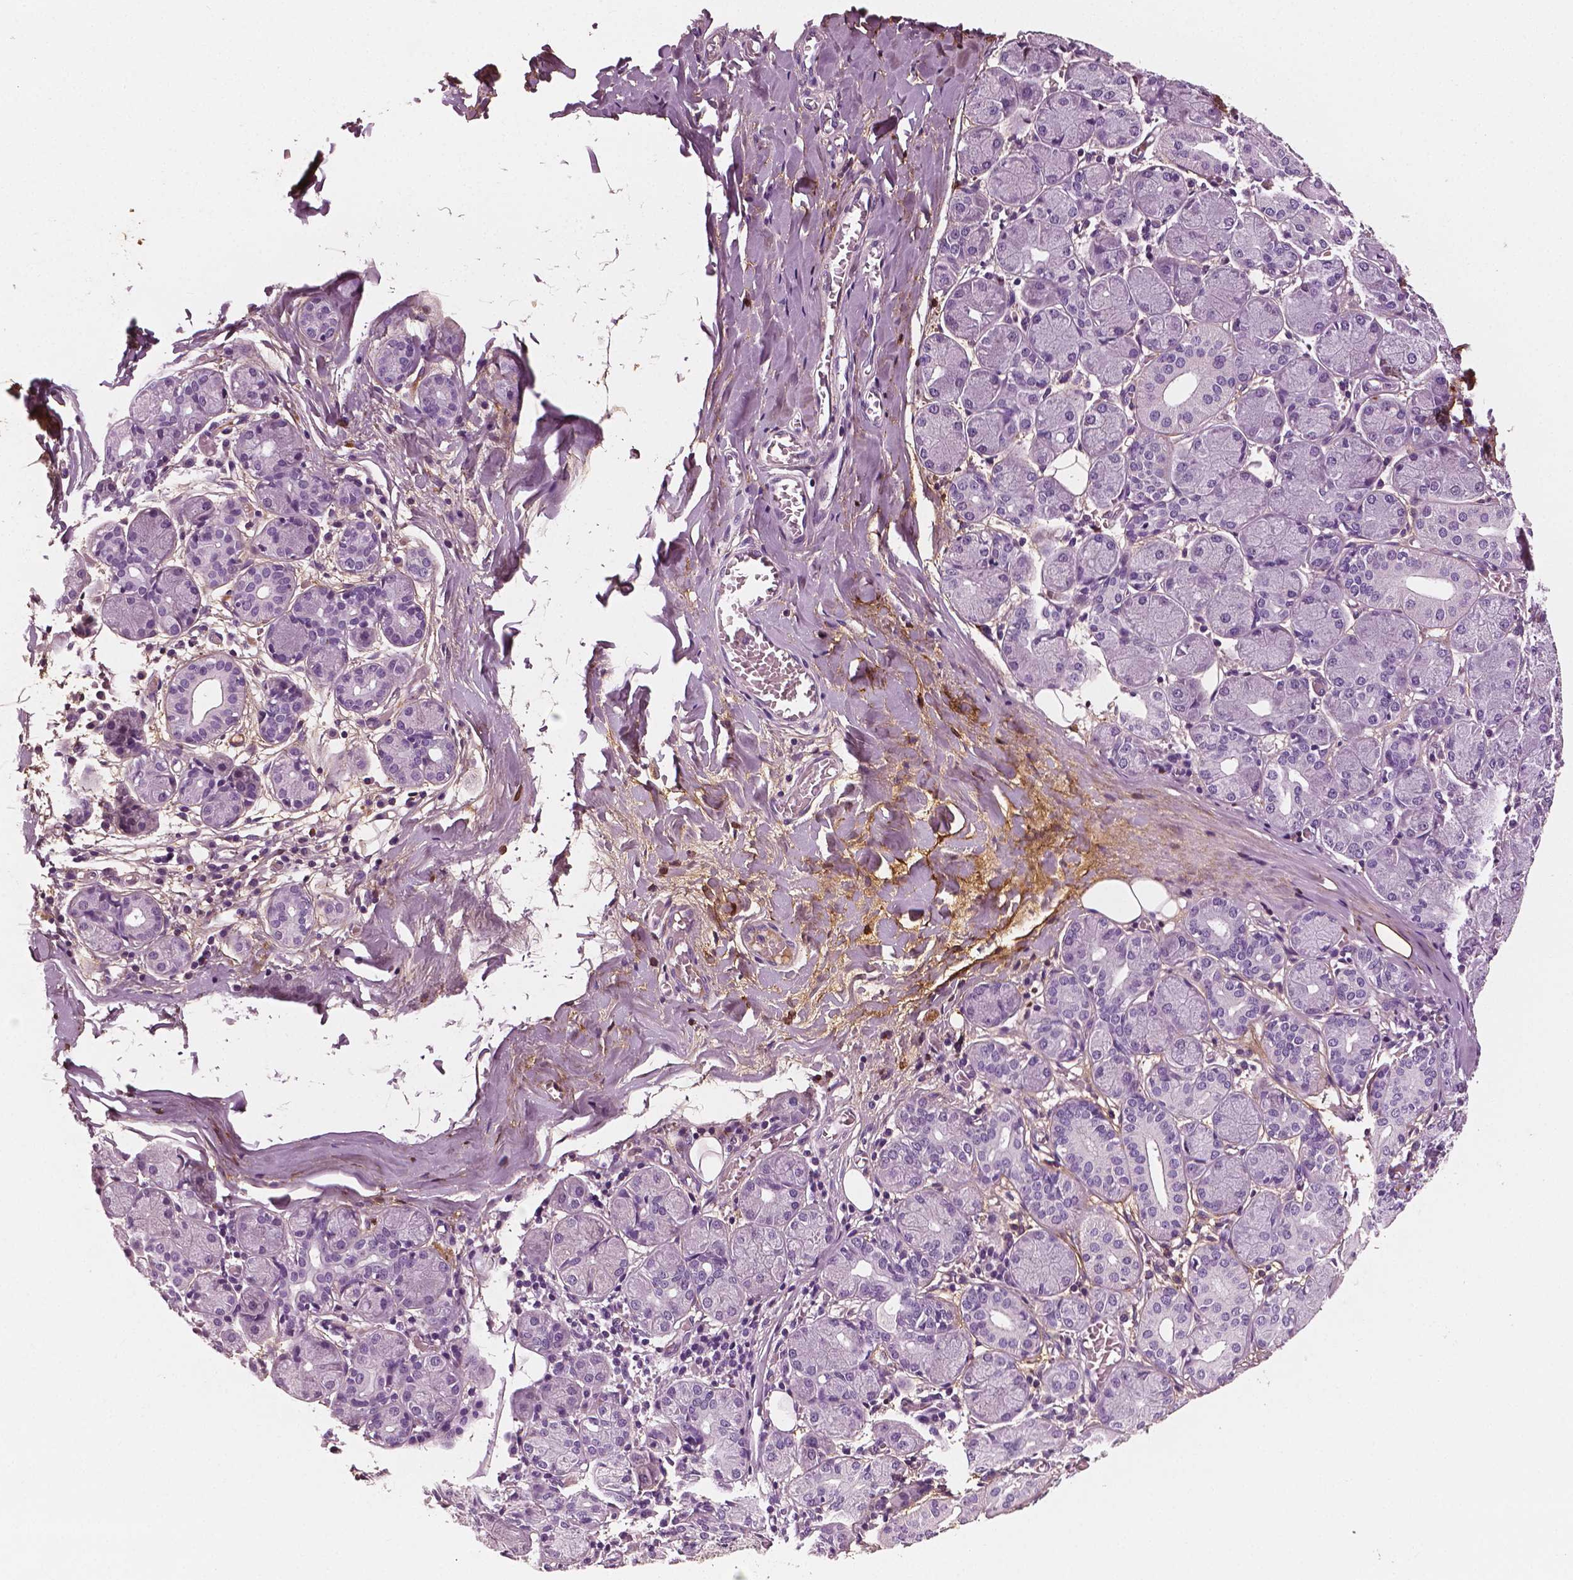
{"staining": {"intensity": "negative", "quantity": "none", "location": "none"}, "tissue": "salivary gland", "cell_type": "Glandular cells", "image_type": "normal", "snomed": [{"axis": "morphology", "description": "Normal tissue, NOS"}, {"axis": "topography", "description": "Salivary gland"}, {"axis": "topography", "description": "Peripheral nerve tissue"}], "caption": "The immunohistochemistry (IHC) histopathology image has no significant staining in glandular cells of salivary gland. (DAB (3,3'-diaminobenzidine) immunohistochemistry (IHC) with hematoxylin counter stain).", "gene": "FBLN1", "patient": {"sex": "female", "age": 24}}